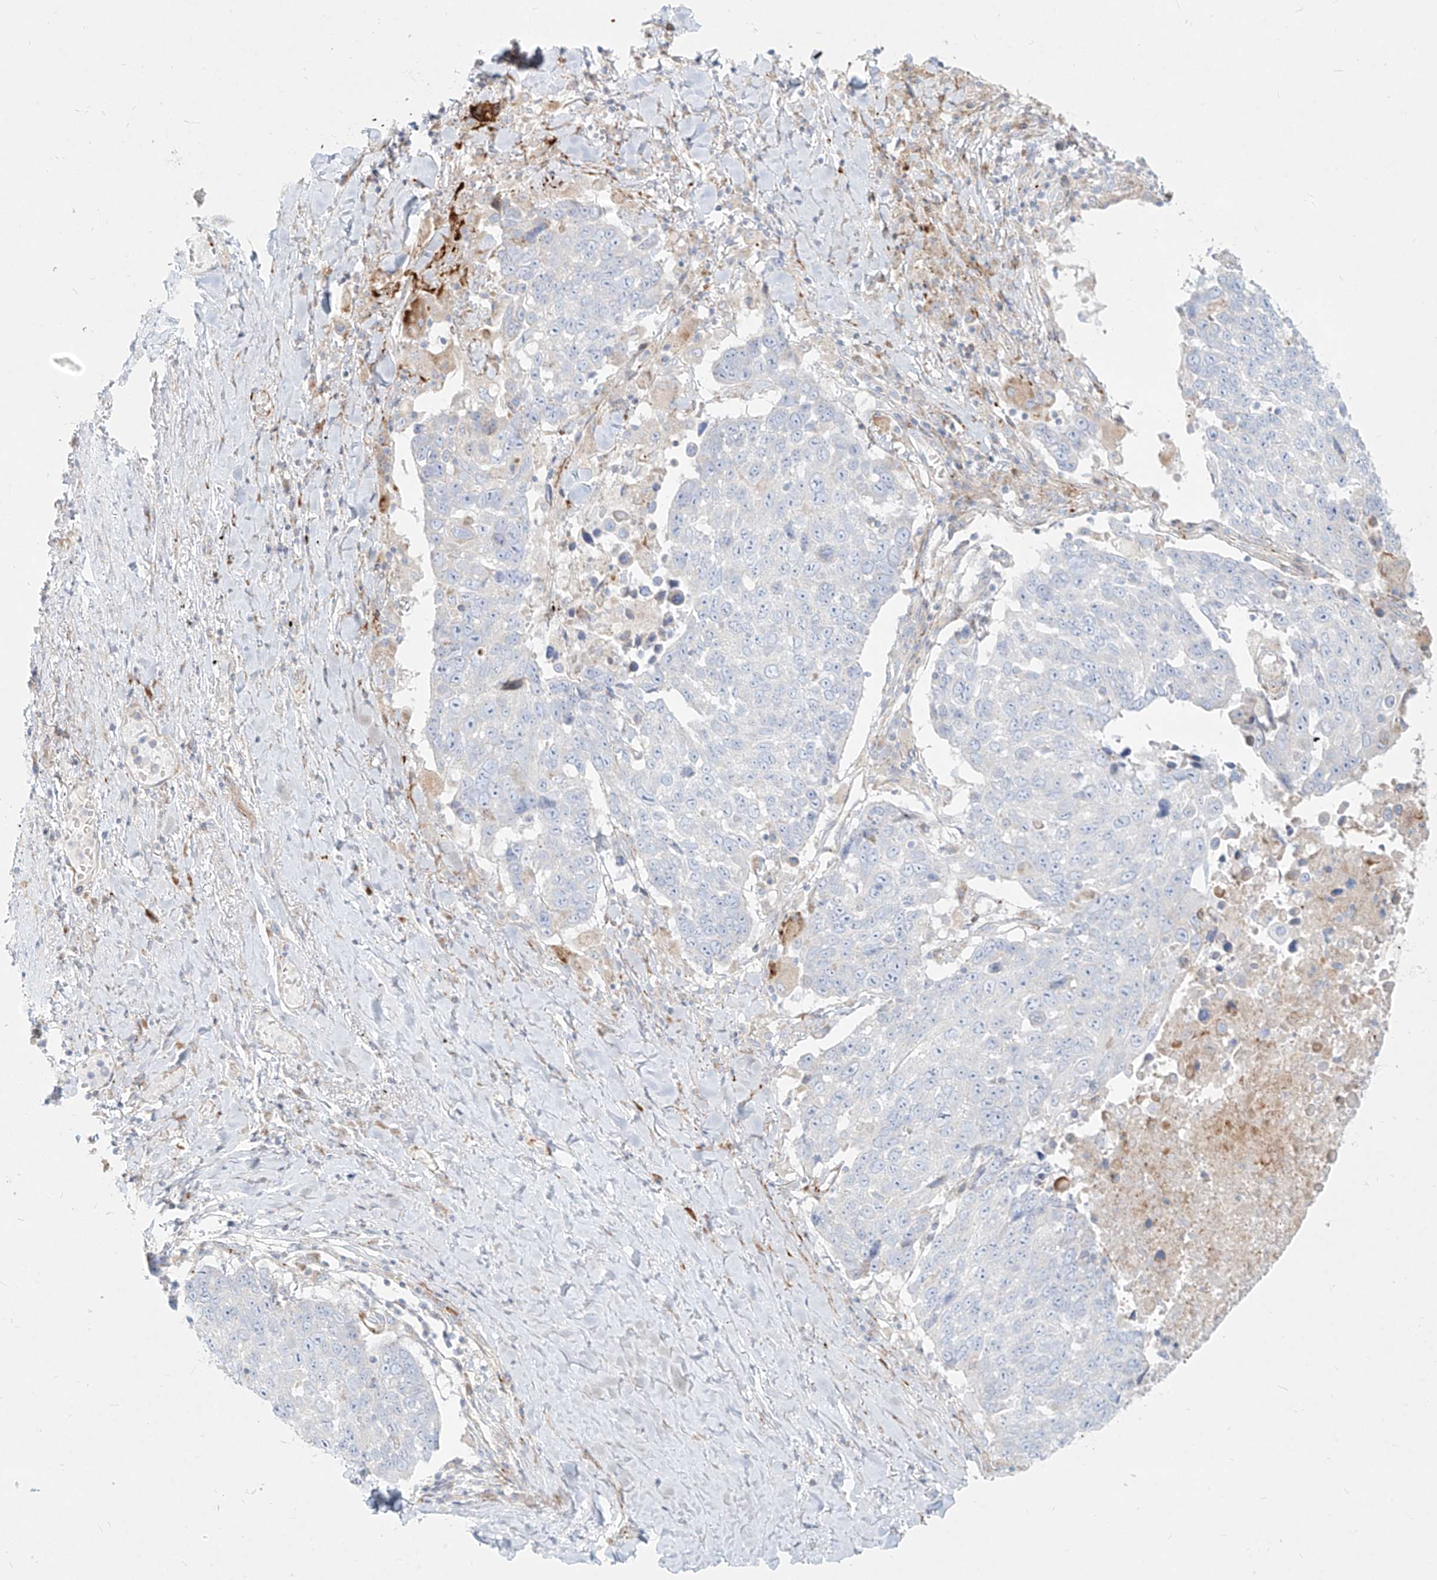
{"staining": {"intensity": "negative", "quantity": "none", "location": "none"}, "tissue": "lung cancer", "cell_type": "Tumor cells", "image_type": "cancer", "snomed": [{"axis": "morphology", "description": "Squamous cell carcinoma, NOS"}, {"axis": "topography", "description": "Lung"}], "caption": "DAB immunohistochemical staining of human squamous cell carcinoma (lung) demonstrates no significant positivity in tumor cells.", "gene": "MTX2", "patient": {"sex": "male", "age": 66}}